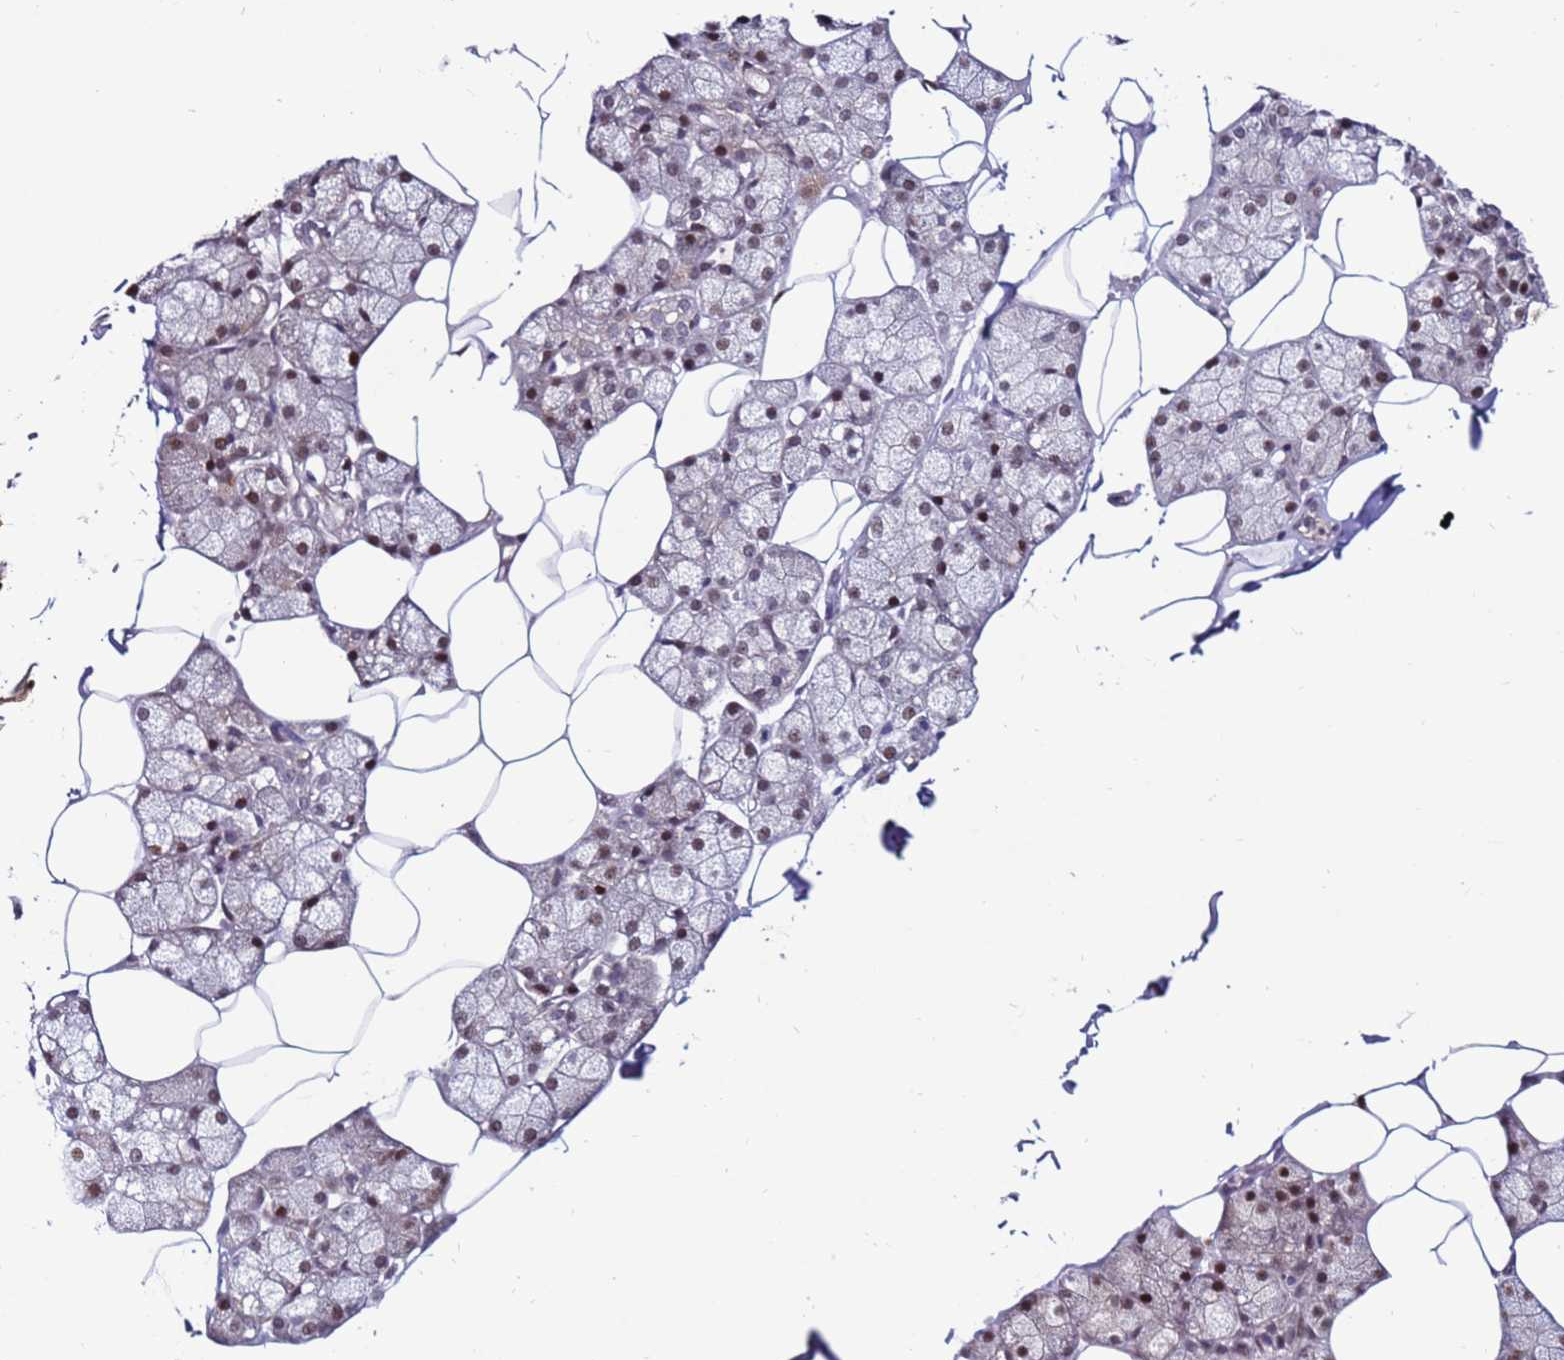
{"staining": {"intensity": "weak", "quantity": ">75%", "location": "cytoplasmic/membranous,nuclear"}, "tissue": "salivary gland", "cell_type": "Glandular cells", "image_type": "normal", "snomed": [{"axis": "morphology", "description": "Normal tissue, NOS"}, {"axis": "topography", "description": "Salivary gland"}], "caption": "IHC micrograph of benign salivary gland stained for a protein (brown), which demonstrates low levels of weak cytoplasmic/membranous,nuclear staining in about >75% of glandular cells.", "gene": "KPNA4", "patient": {"sex": "male", "age": 62}}